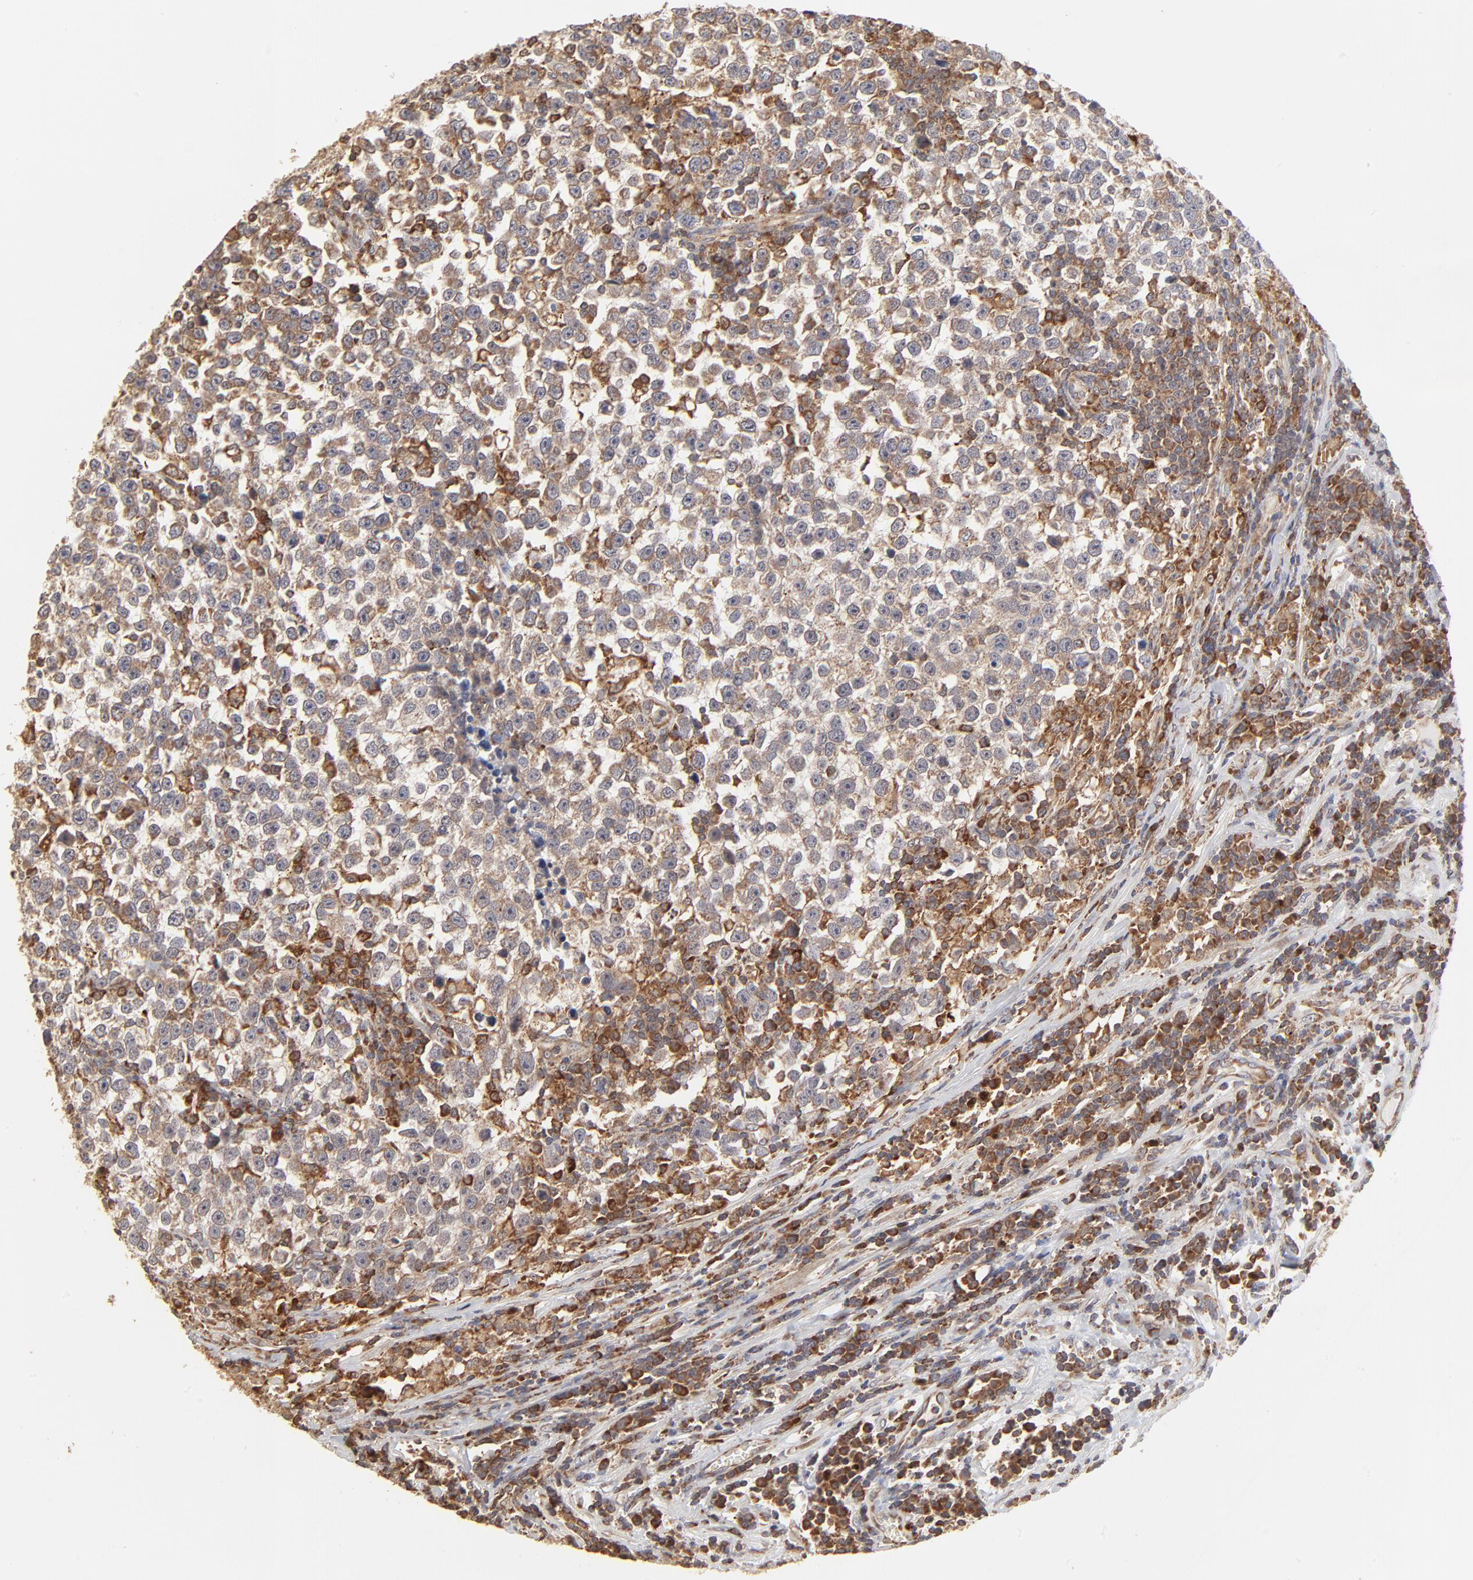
{"staining": {"intensity": "moderate", "quantity": ">75%", "location": "cytoplasmic/membranous"}, "tissue": "testis cancer", "cell_type": "Tumor cells", "image_type": "cancer", "snomed": [{"axis": "morphology", "description": "Seminoma, NOS"}, {"axis": "topography", "description": "Testis"}], "caption": "A photomicrograph of seminoma (testis) stained for a protein shows moderate cytoplasmic/membranous brown staining in tumor cells.", "gene": "RNF213", "patient": {"sex": "male", "age": 43}}